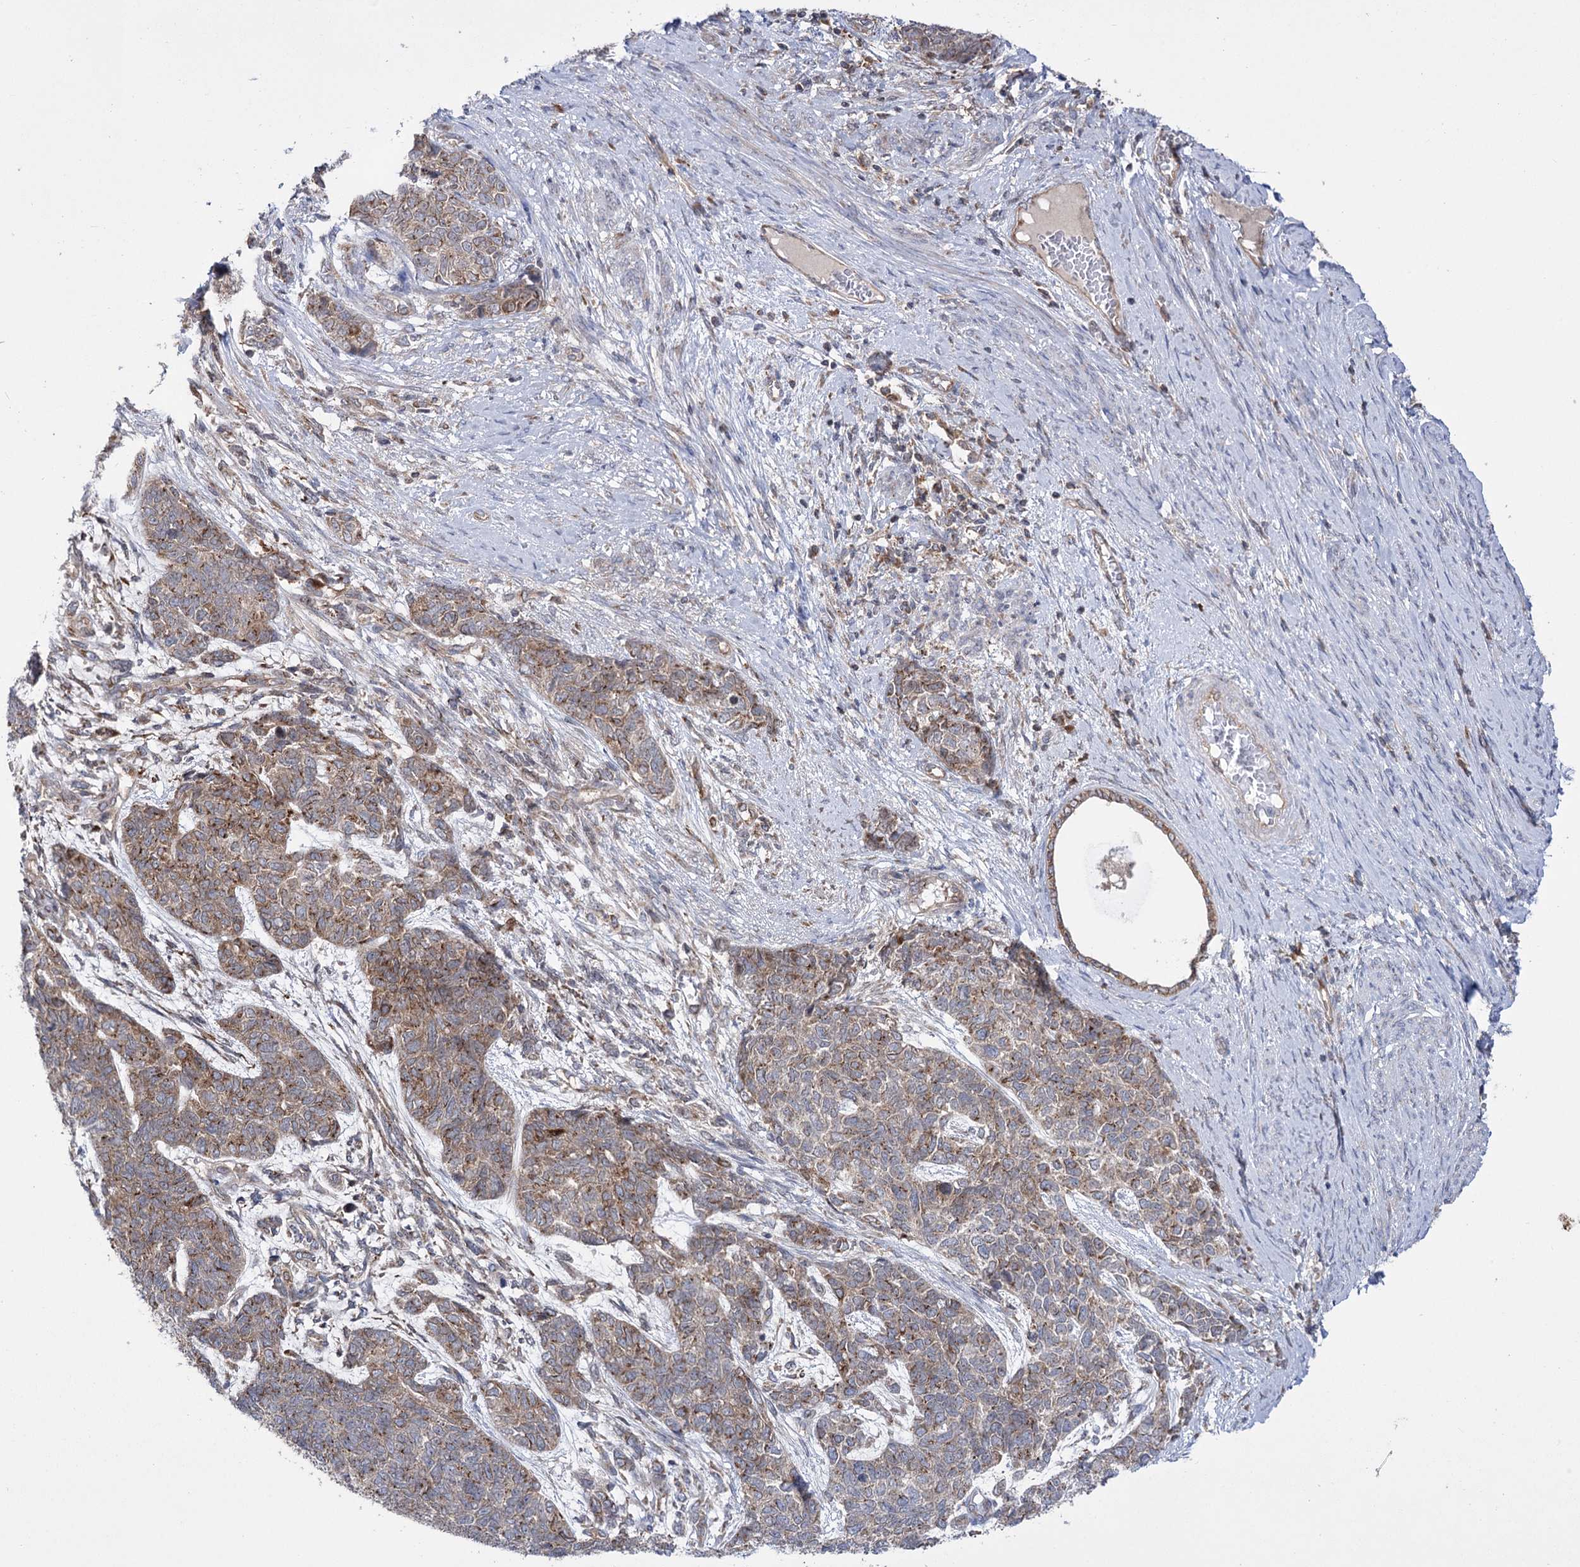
{"staining": {"intensity": "moderate", "quantity": ">75%", "location": "cytoplasmic/membranous"}, "tissue": "cervical cancer", "cell_type": "Tumor cells", "image_type": "cancer", "snomed": [{"axis": "morphology", "description": "Squamous cell carcinoma, NOS"}, {"axis": "topography", "description": "Cervix"}], "caption": "Protein positivity by immunohistochemistry exhibits moderate cytoplasmic/membranous positivity in about >75% of tumor cells in cervical cancer.", "gene": "ZNF622", "patient": {"sex": "female", "age": 63}}